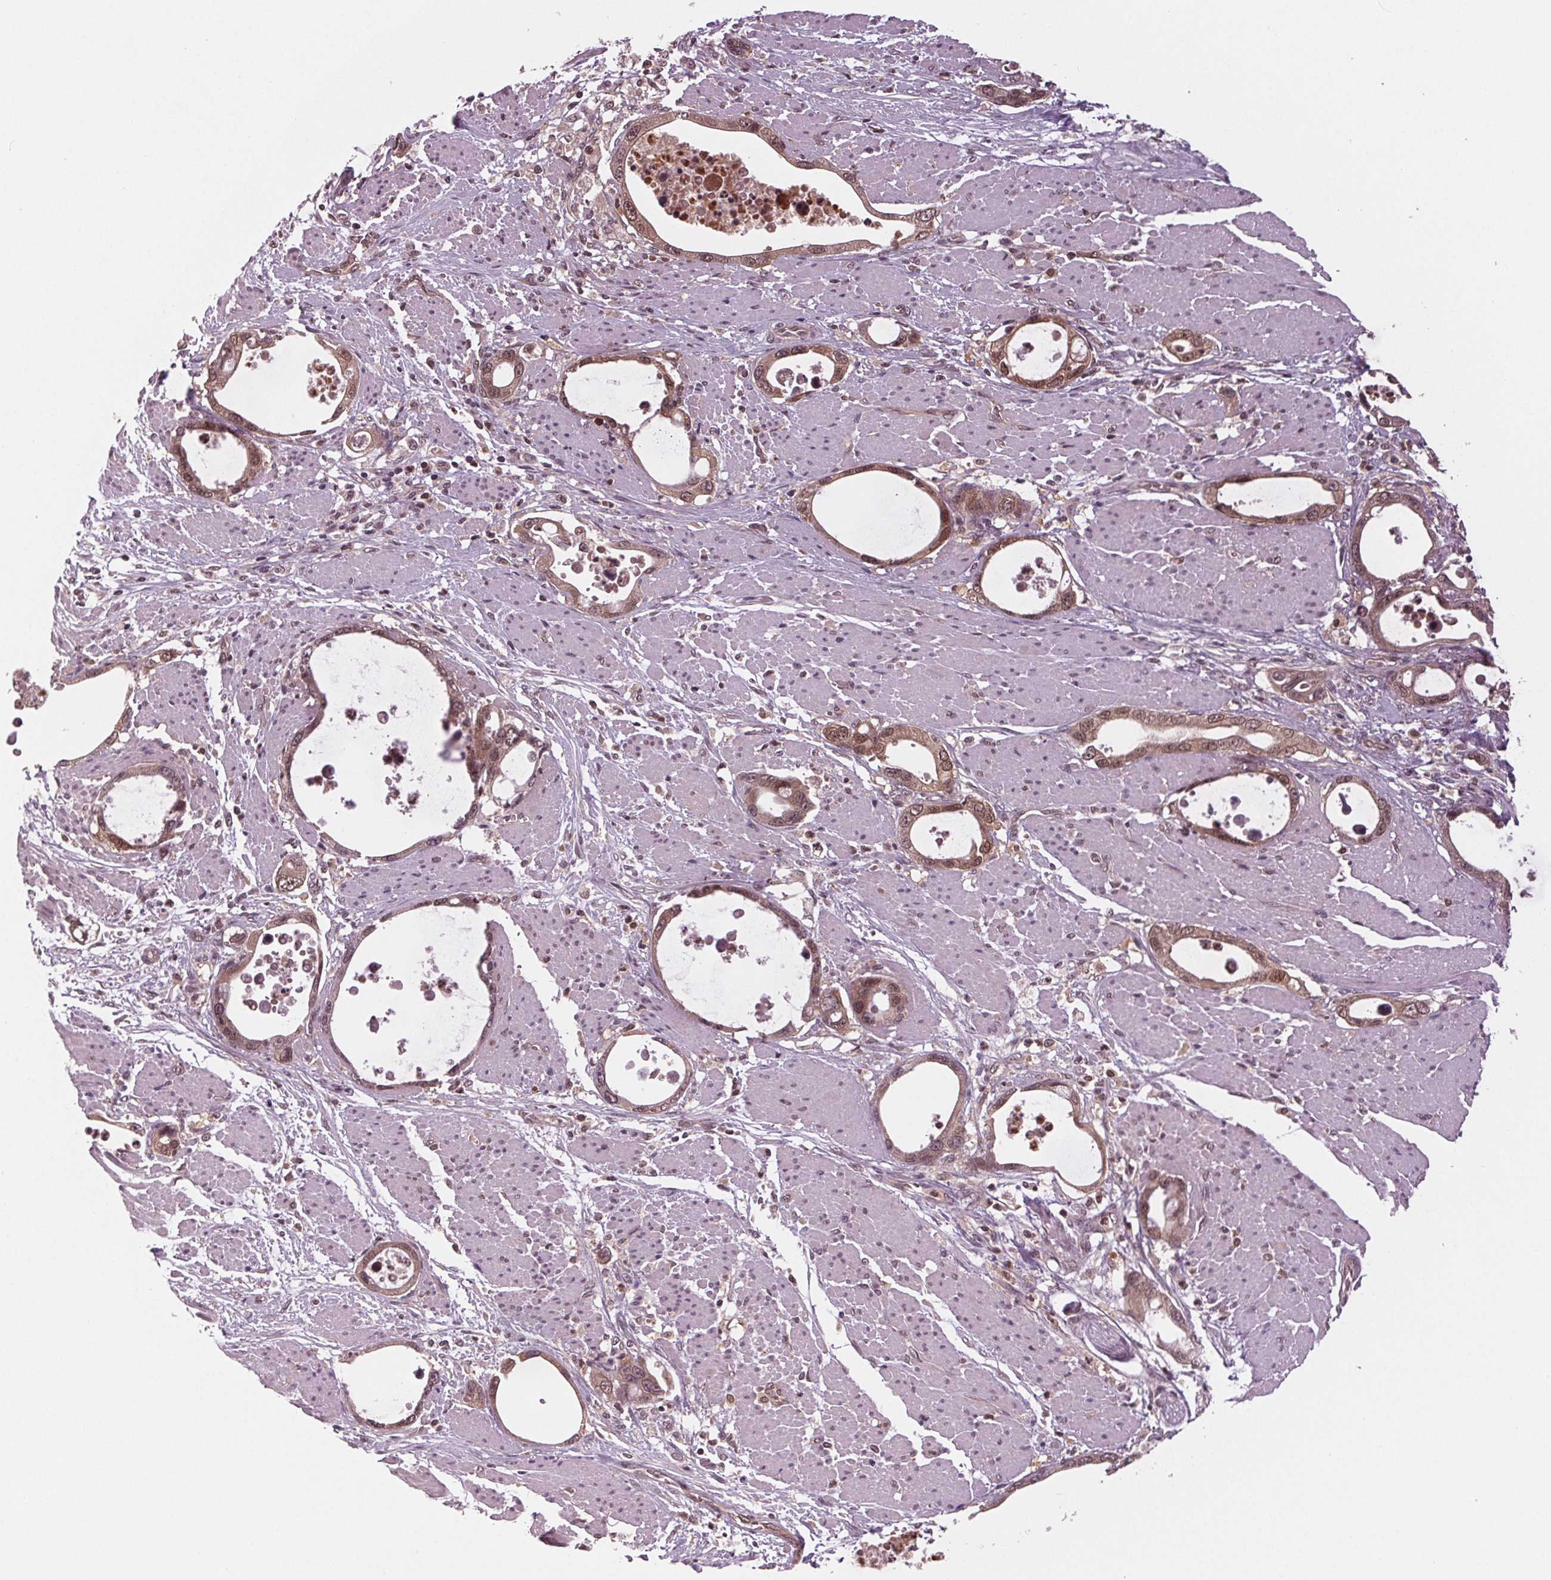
{"staining": {"intensity": "moderate", "quantity": ">75%", "location": "cytoplasmic/membranous,nuclear"}, "tissue": "stomach cancer", "cell_type": "Tumor cells", "image_type": "cancer", "snomed": [{"axis": "morphology", "description": "Adenocarcinoma, NOS"}, {"axis": "topography", "description": "Stomach, upper"}], "caption": "IHC (DAB) staining of stomach adenocarcinoma reveals moderate cytoplasmic/membranous and nuclear protein expression in about >75% of tumor cells.", "gene": "STAT3", "patient": {"sex": "male", "age": 74}}